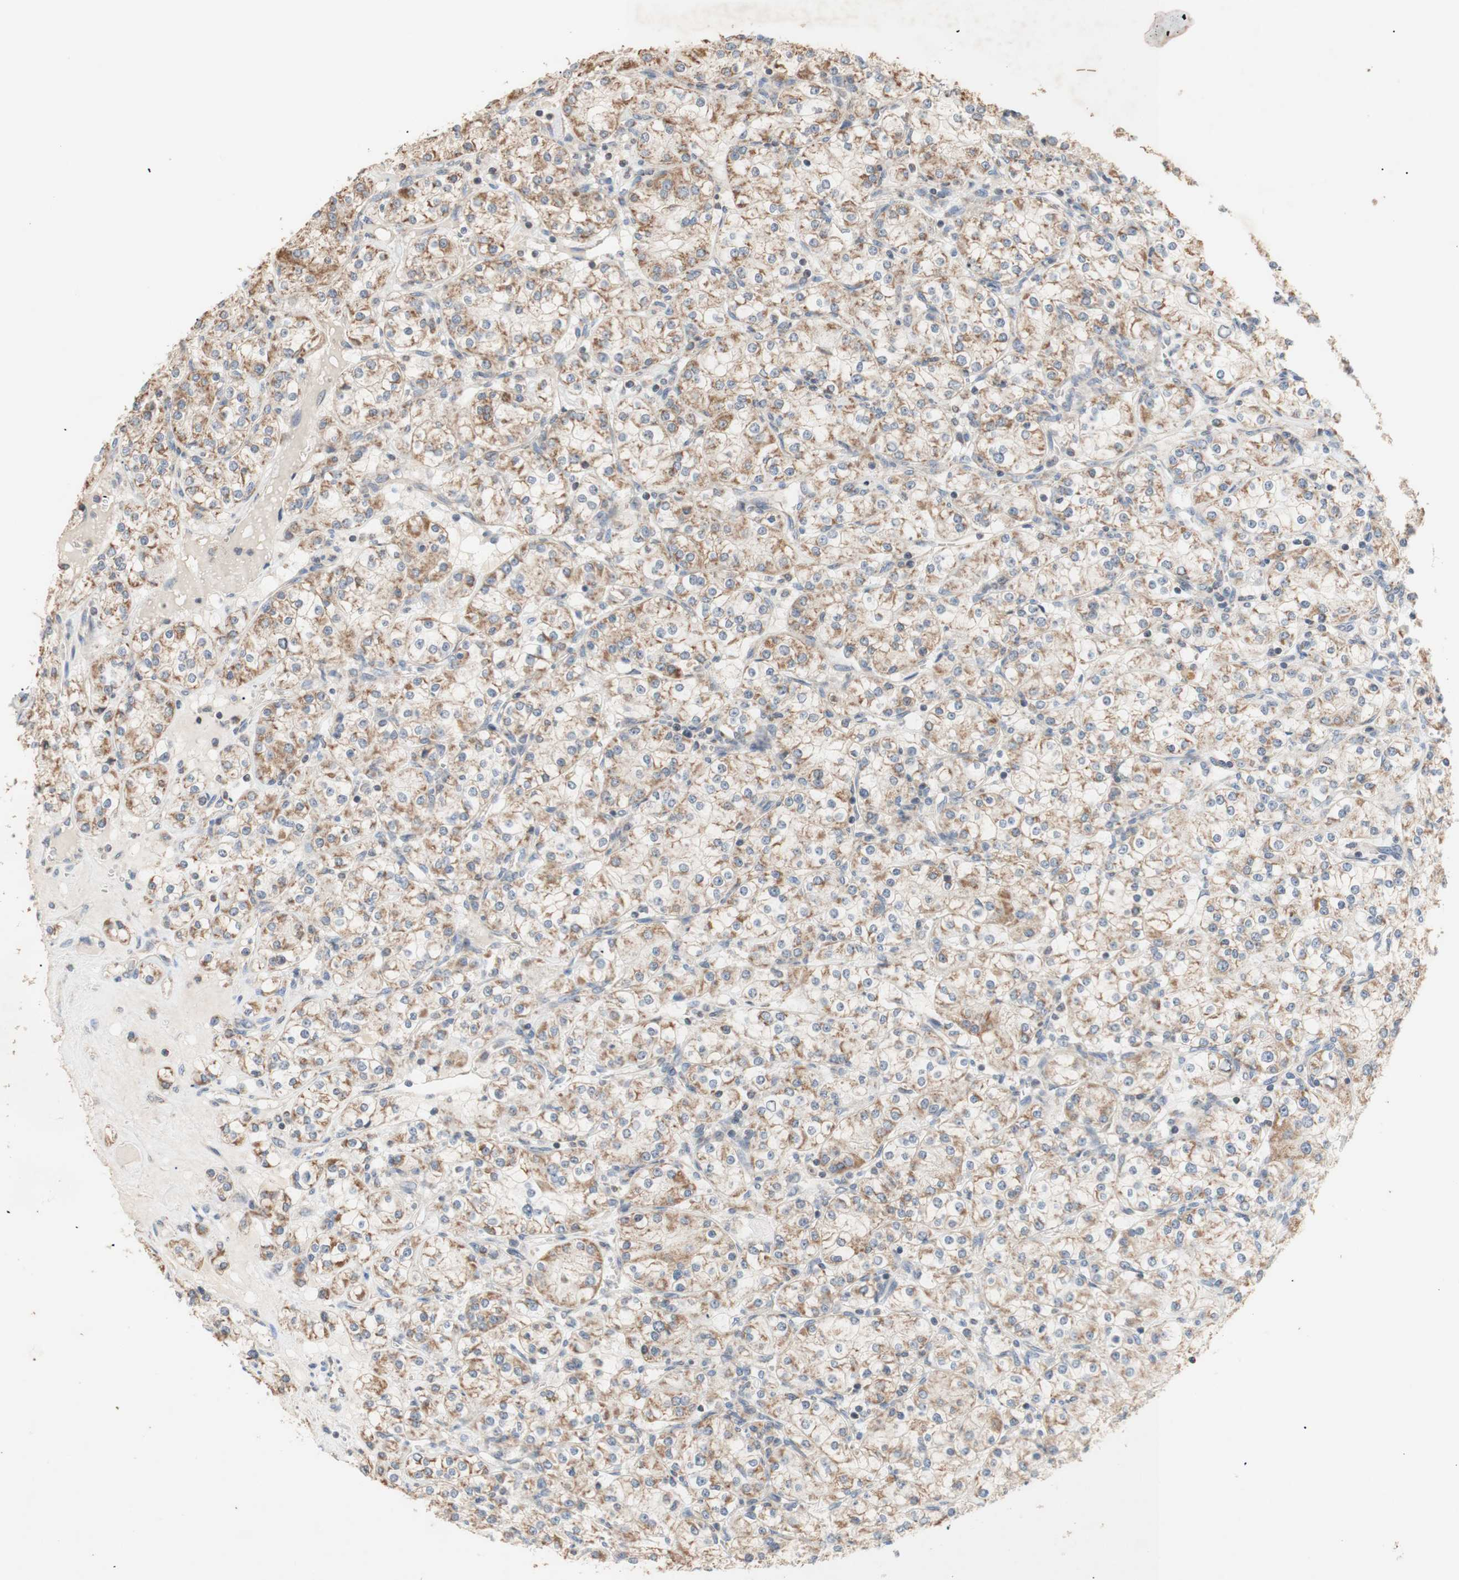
{"staining": {"intensity": "moderate", "quantity": "25%-75%", "location": "cytoplasmic/membranous"}, "tissue": "renal cancer", "cell_type": "Tumor cells", "image_type": "cancer", "snomed": [{"axis": "morphology", "description": "Adenocarcinoma, NOS"}, {"axis": "topography", "description": "Kidney"}], "caption": "Brown immunohistochemical staining in adenocarcinoma (renal) reveals moderate cytoplasmic/membranous expression in about 25%-75% of tumor cells.", "gene": "PTGIS", "patient": {"sex": "male", "age": 77}}